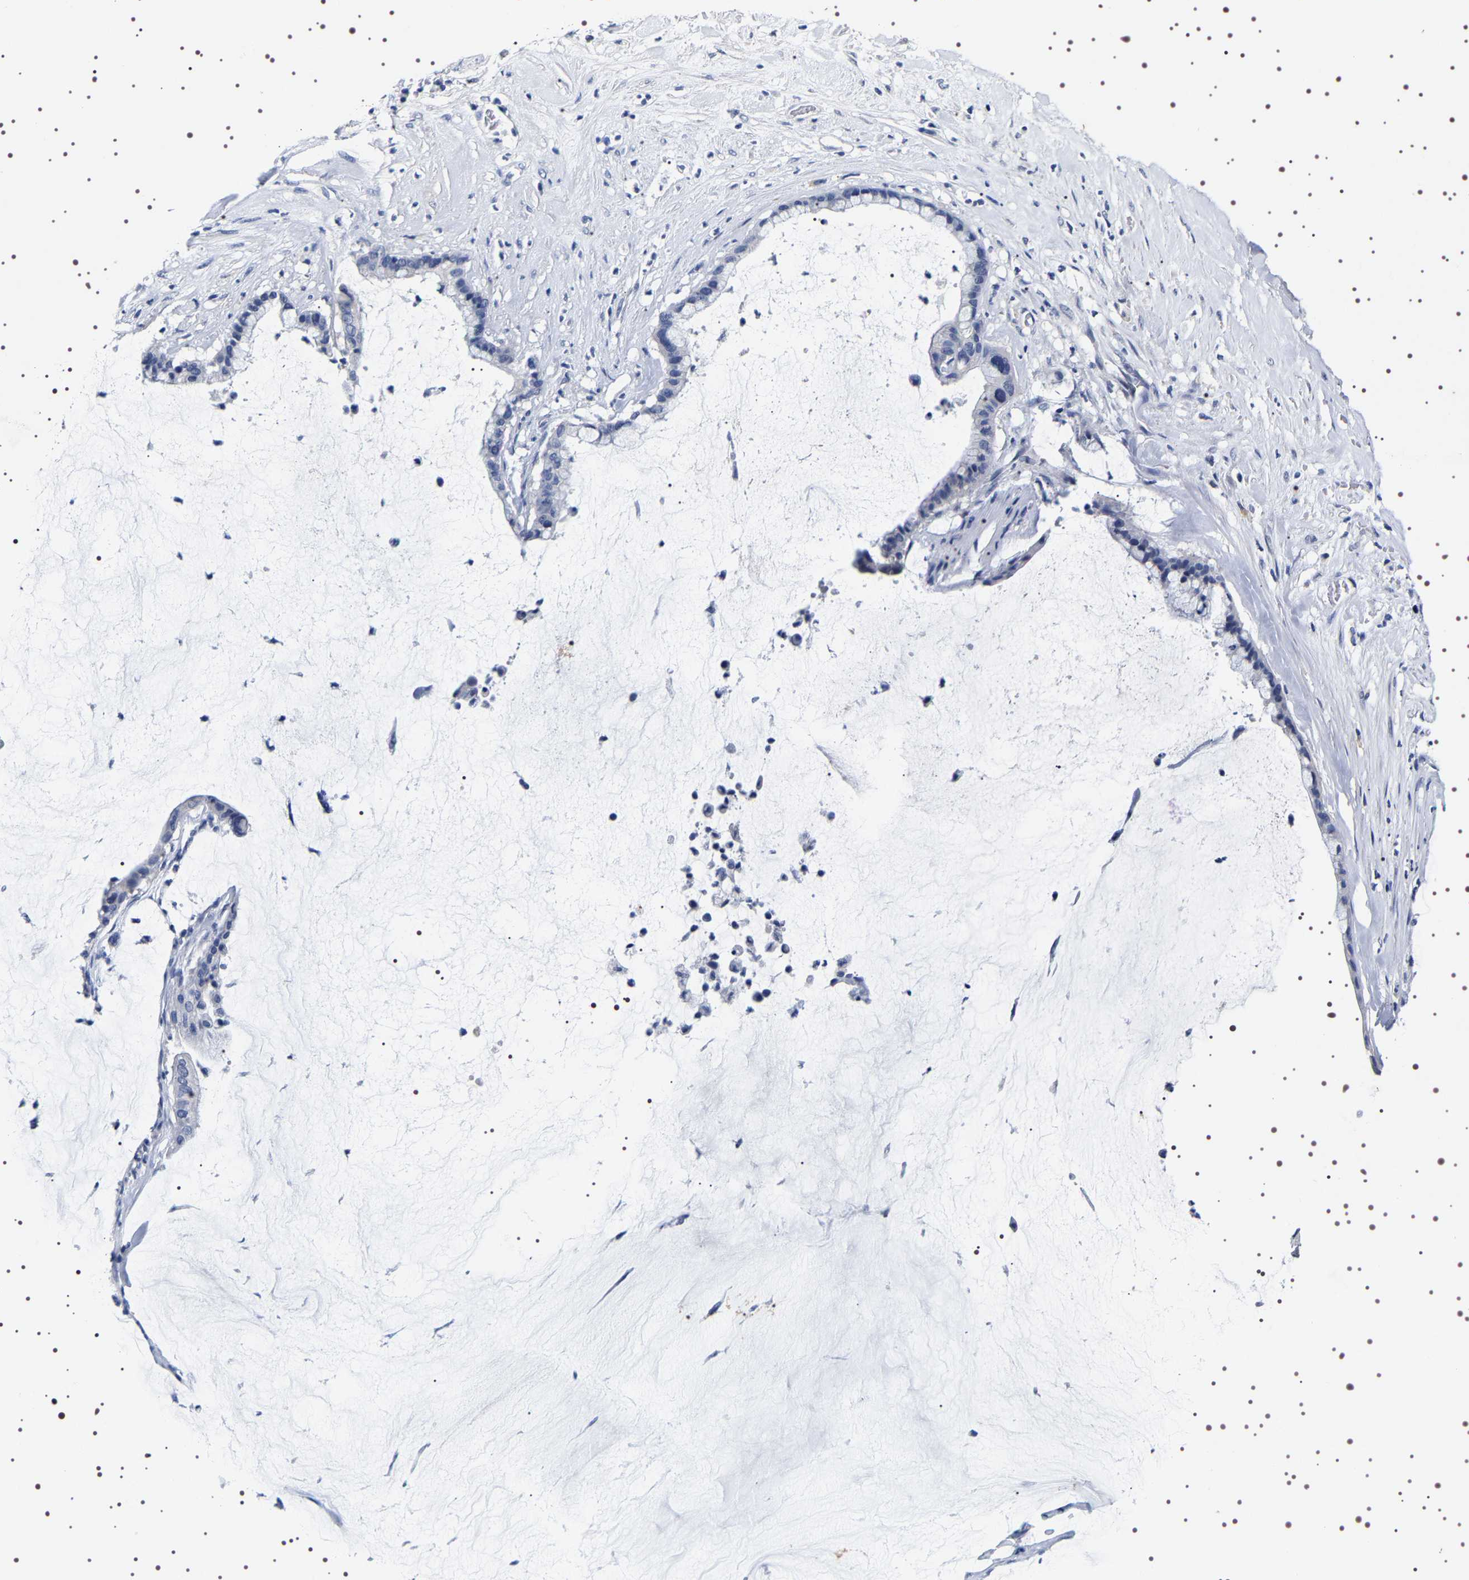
{"staining": {"intensity": "negative", "quantity": "none", "location": "none"}, "tissue": "pancreatic cancer", "cell_type": "Tumor cells", "image_type": "cancer", "snomed": [{"axis": "morphology", "description": "Adenocarcinoma, NOS"}, {"axis": "topography", "description": "Pancreas"}], "caption": "Tumor cells show no significant expression in adenocarcinoma (pancreatic).", "gene": "UBQLN3", "patient": {"sex": "male", "age": 41}}